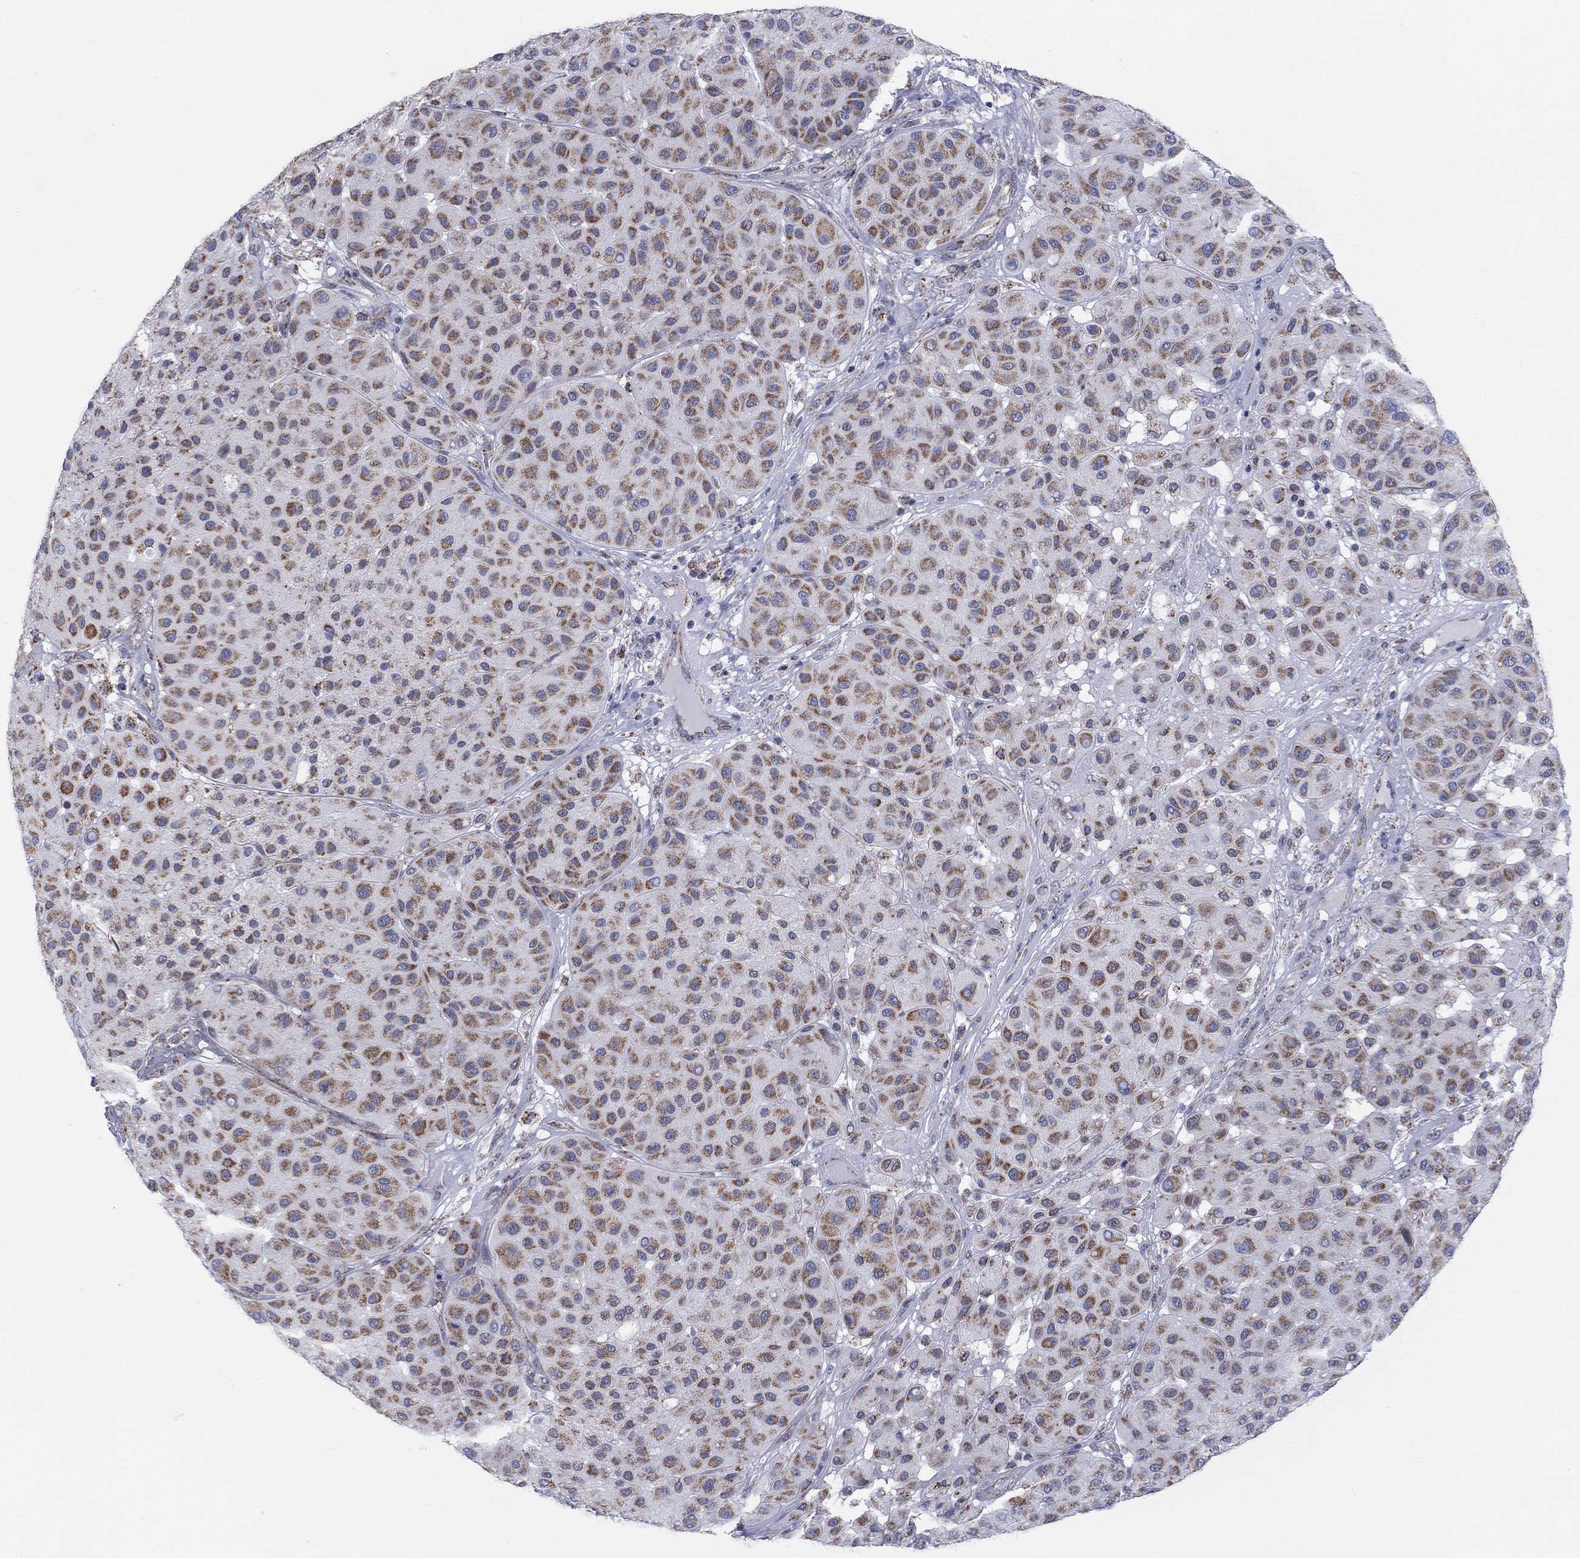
{"staining": {"intensity": "strong", "quantity": "25%-75%", "location": "cytoplasmic/membranous"}, "tissue": "melanoma", "cell_type": "Tumor cells", "image_type": "cancer", "snomed": [{"axis": "morphology", "description": "Malignant melanoma, Metastatic site"}, {"axis": "topography", "description": "Smooth muscle"}], "caption": "There is high levels of strong cytoplasmic/membranous positivity in tumor cells of melanoma, as demonstrated by immunohistochemical staining (brown color).", "gene": "KISS1R", "patient": {"sex": "male", "age": 41}}